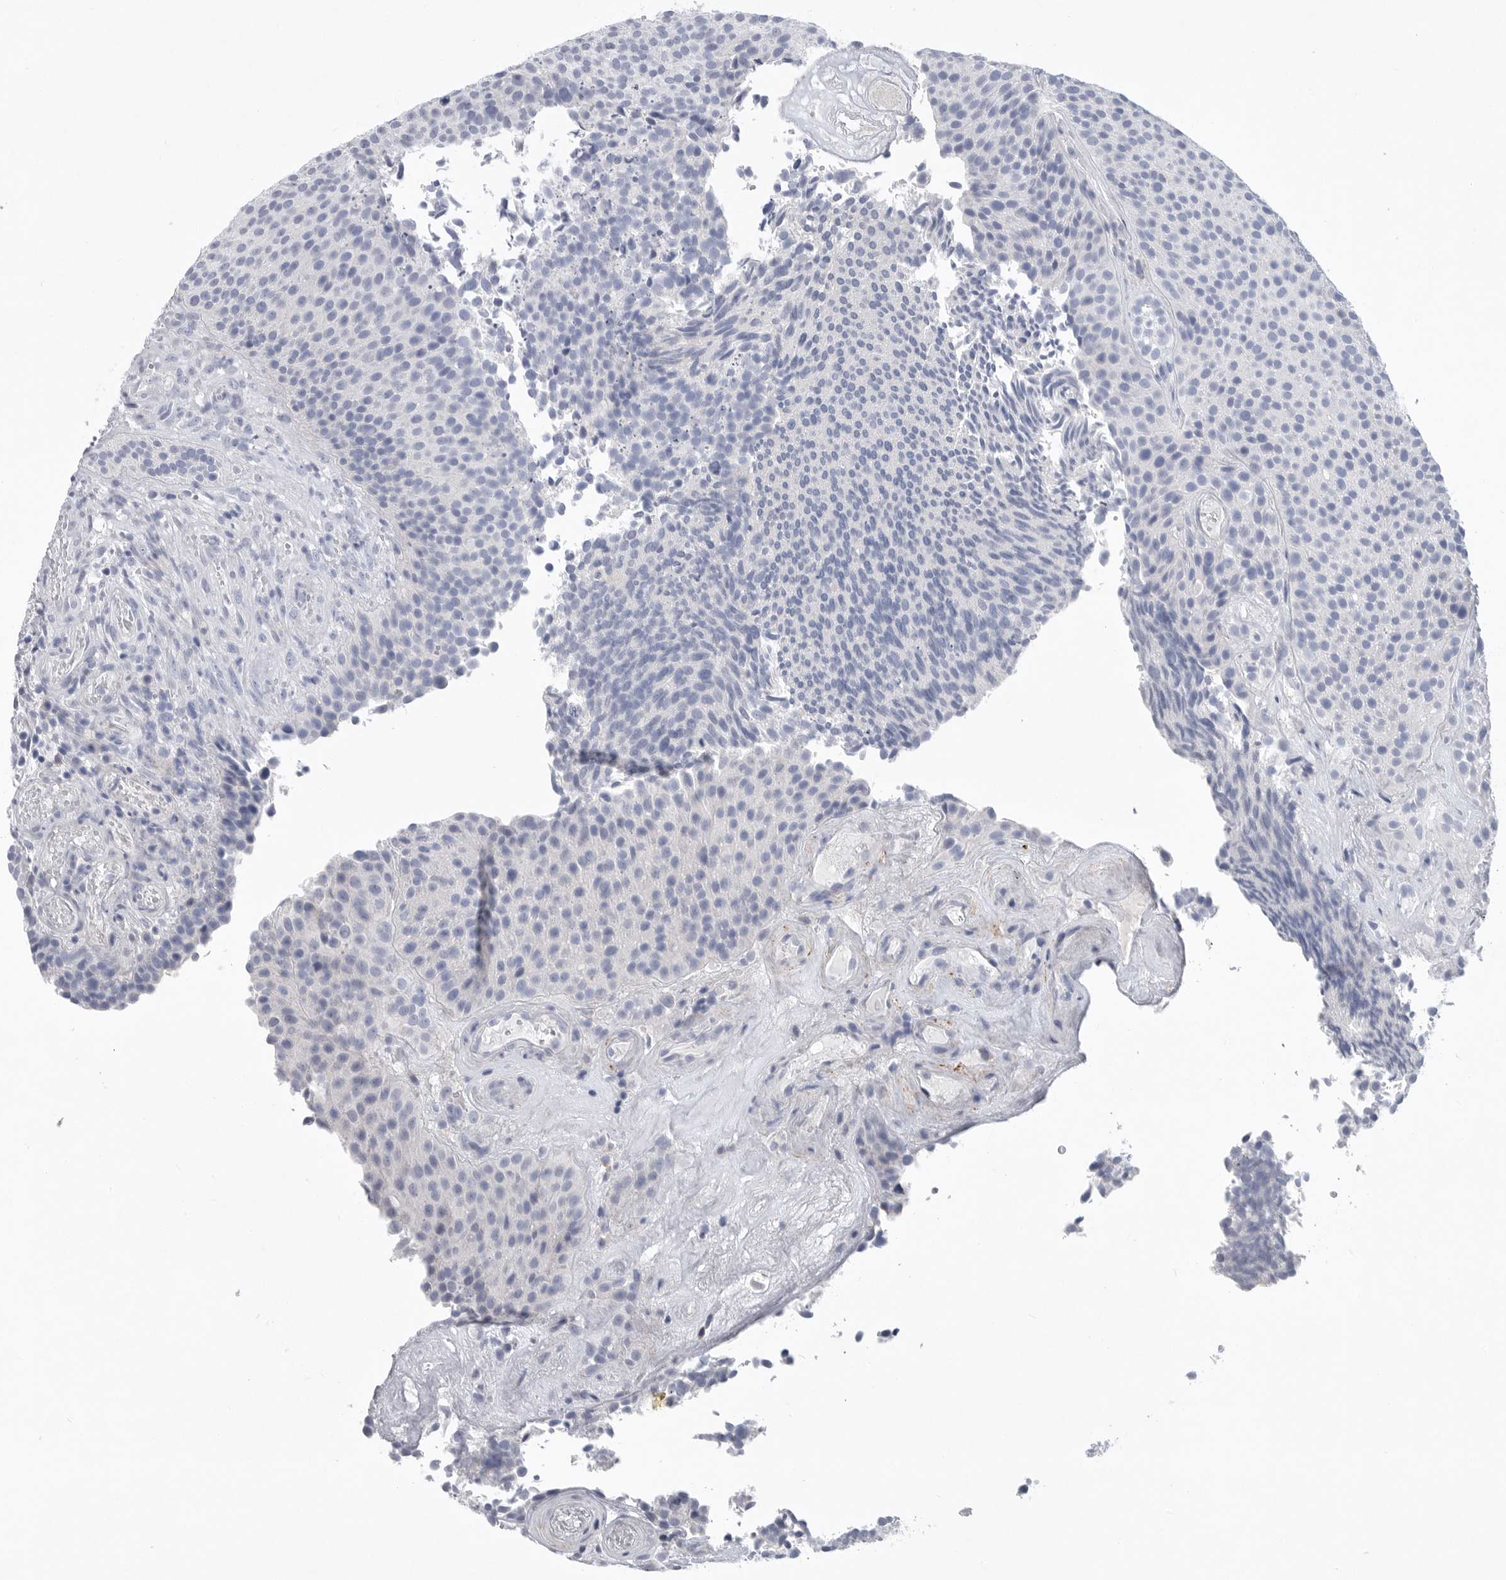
{"staining": {"intensity": "negative", "quantity": "none", "location": "none"}, "tissue": "urothelial cancer", "cell_type": "Tumor cells", "image_type": "cancer", "snomed": [{"axis": "morphology", "description": "Urothelial carcinoma, Low grade"}, {"axis": "topography", "description": "Urinary bladder"}], "caption": "An image of human urothelial cancer is negative for staining in tumor cells.", "gene": "CAMK2B", "patient": {"sex": "male", "age": 86}}